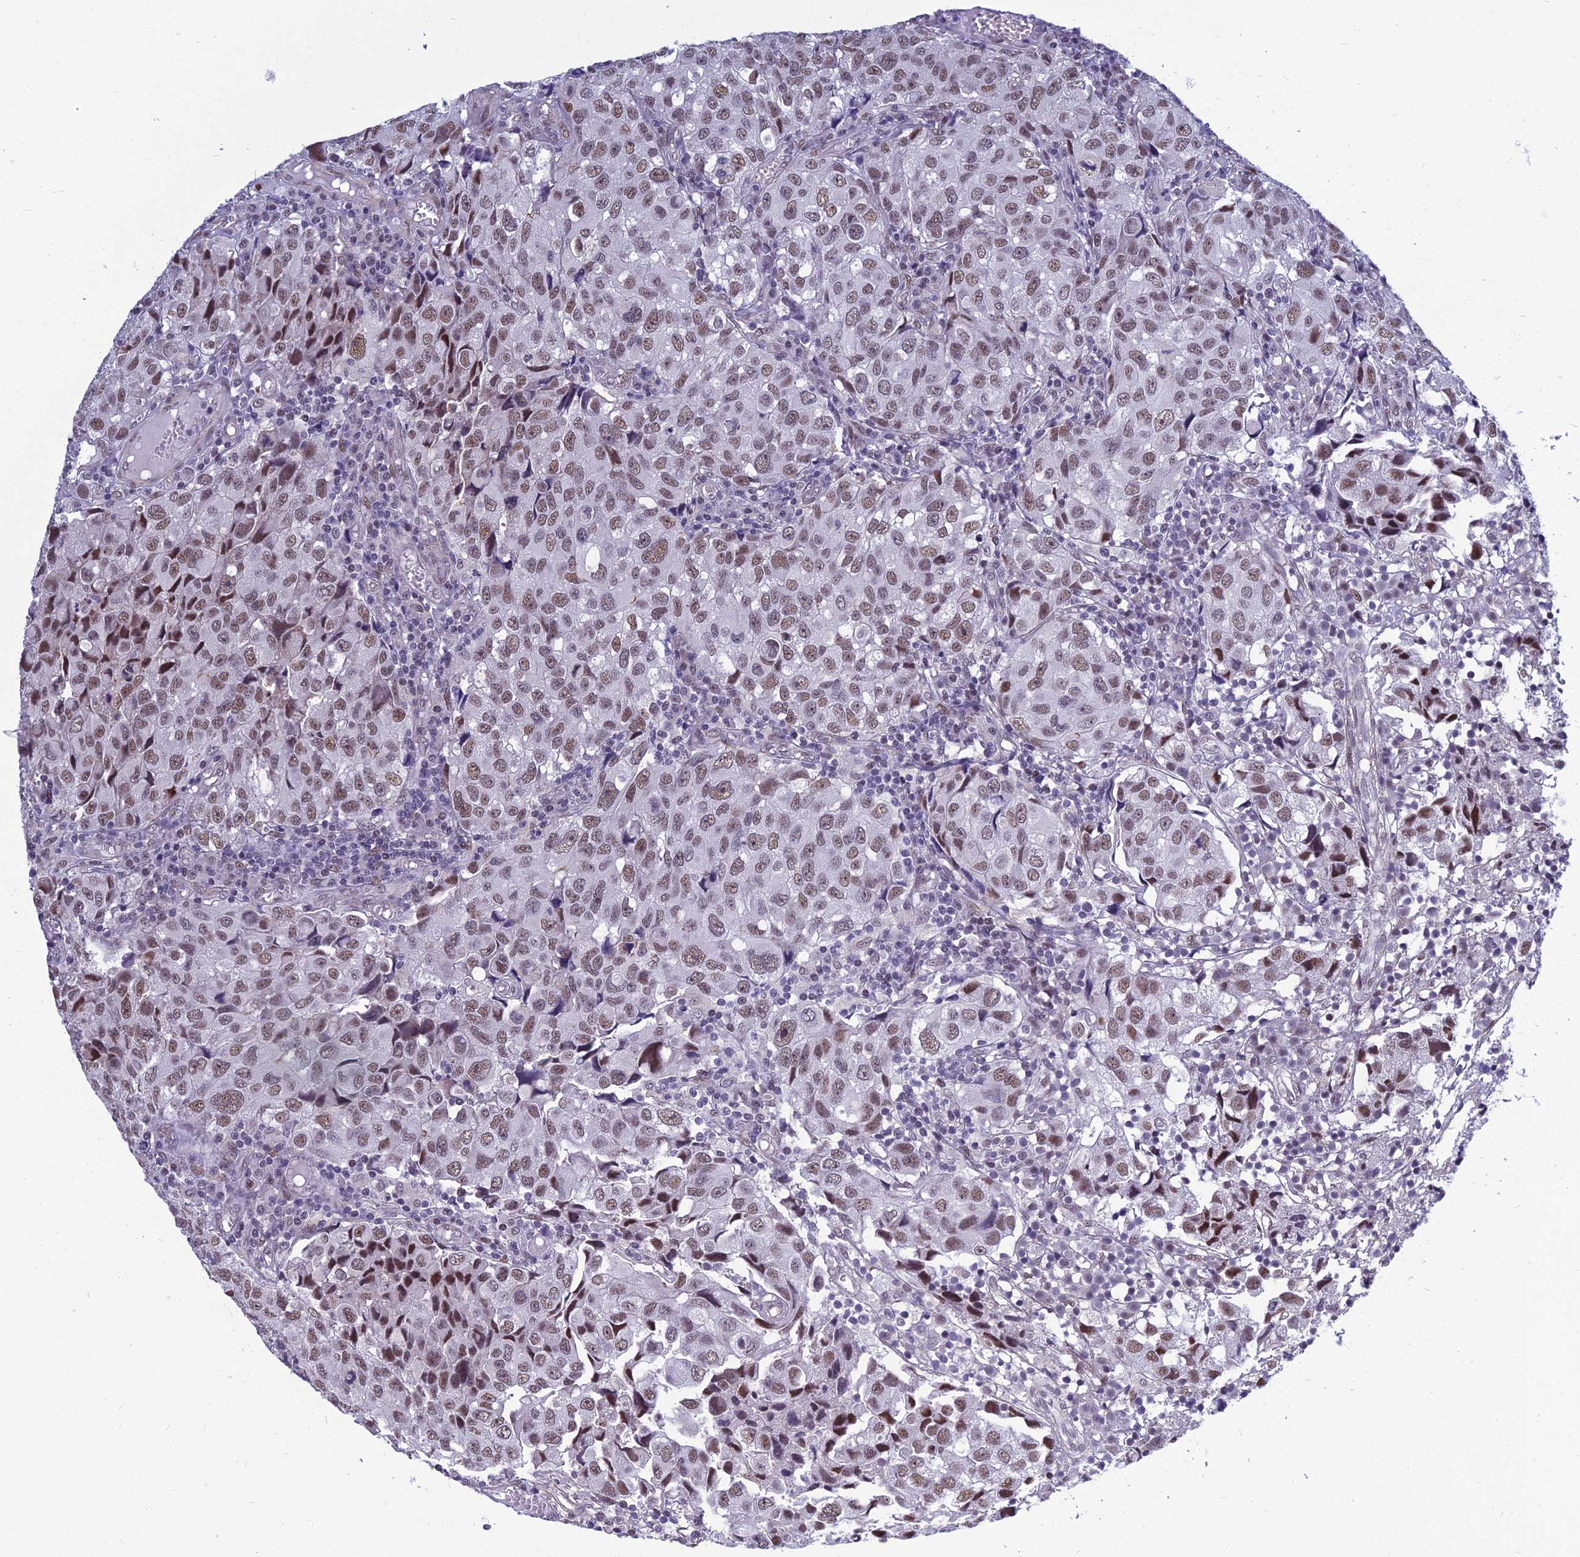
{"staining": {"intensity": "weak", "quantity": ">75%", "location": "nuclear"}, "tissue": "urothelial cancer", "cell_type": "Tumor cells", "image_type": "cancer", "snomed": [{"axis": "morphology", "description": "Urothelial carcinoma, High grade"}, {"axis": "topography", "description": "Urinary bladder"}], "caption": "A high-resolution histopathology image shows immunohistochemistry staining of urothelial cancer, which displays weak nuclear positivity in about >75% of tumor cells.", "gene": "RSRC1", "patient": {"sex": "female", "age": 75}}